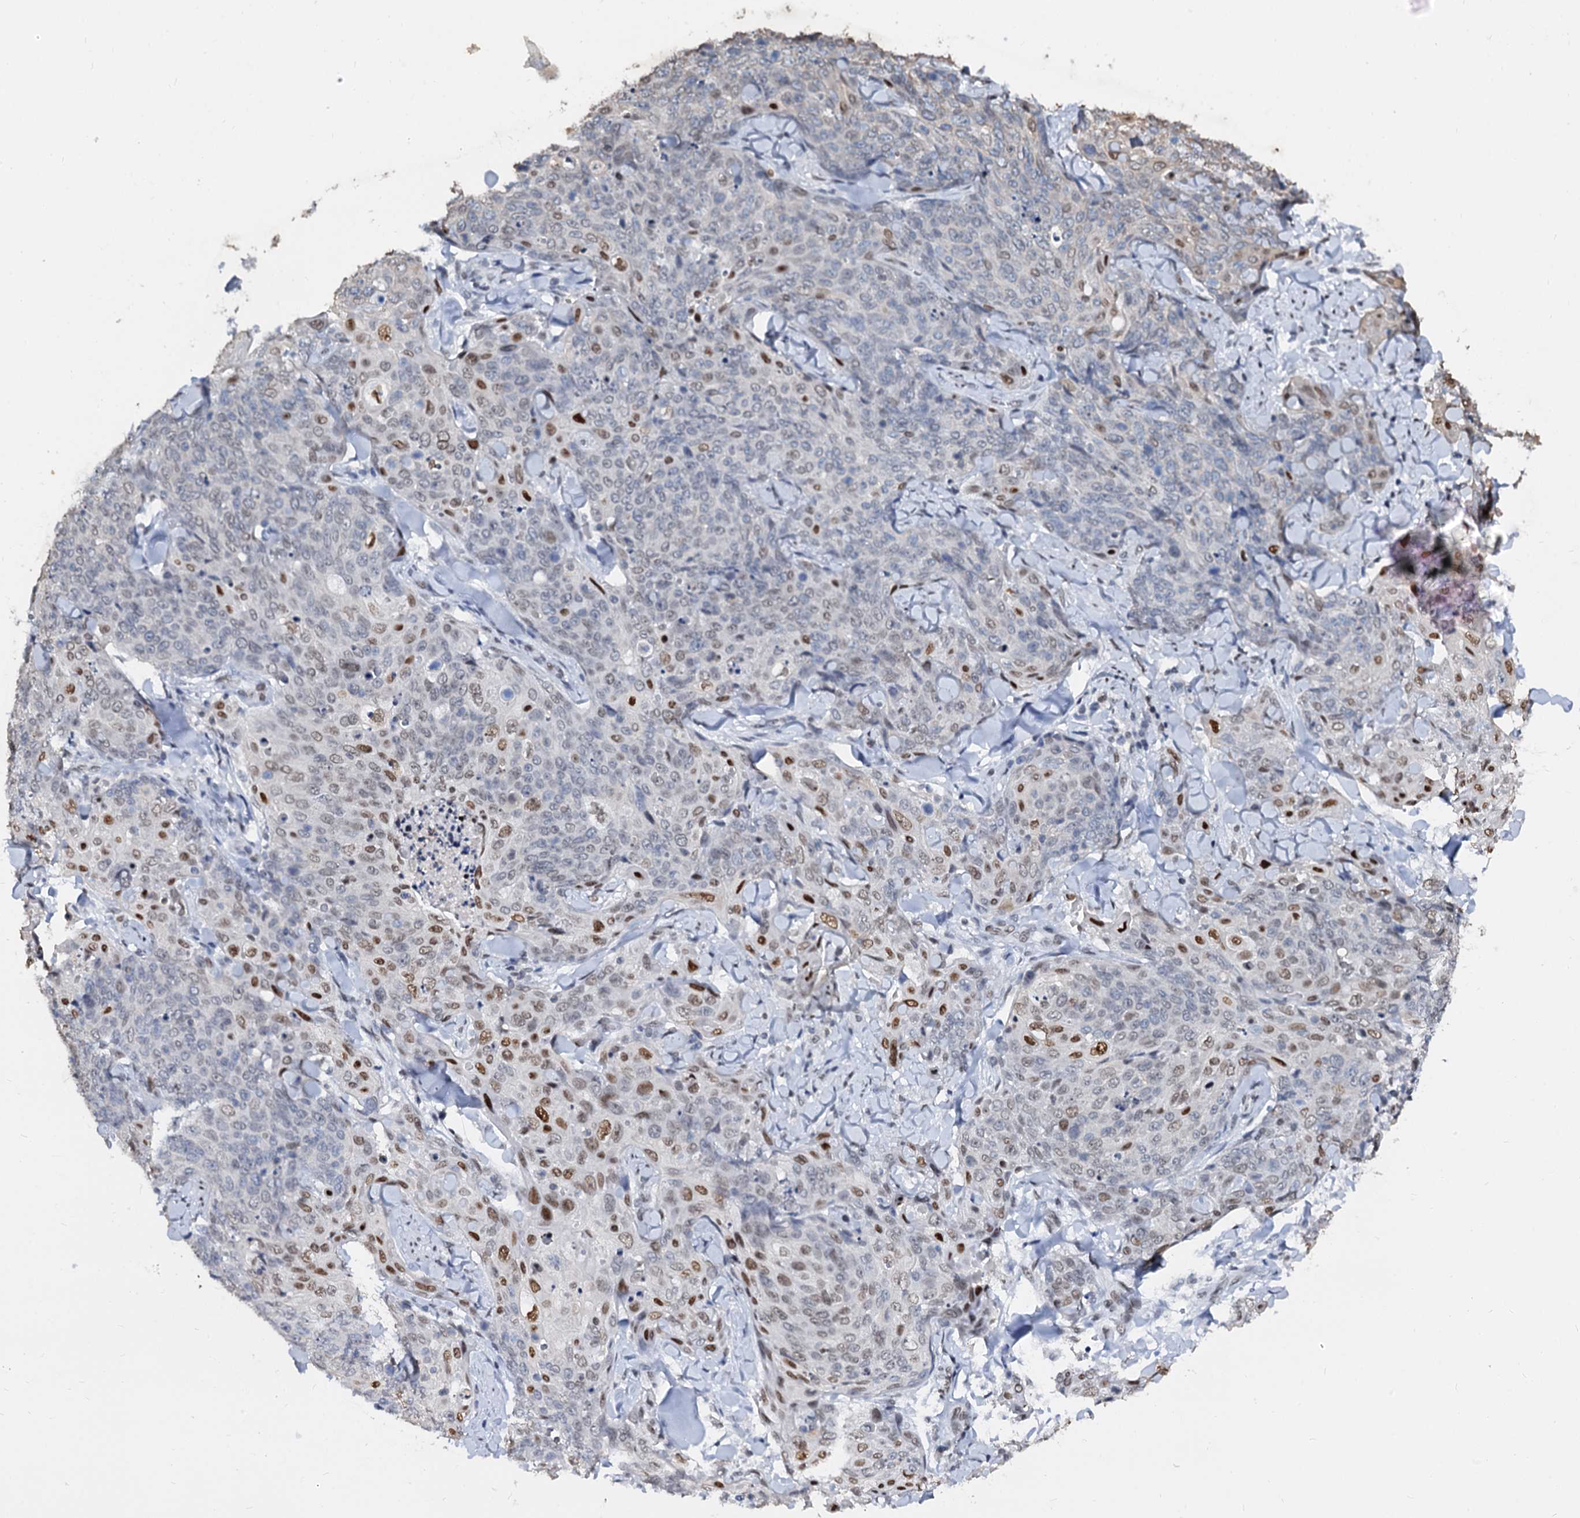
{"staining": {"intensity": "moderate", "quantity": "25%-75%", "location": "nuclear"}, "tissue": "skin cancer", "cell_type": "Tumor cells", "image_type": "cancer", "snomed": [{"axis": "morphology", "description": "Squamous cell carcinoma, NOS"}, {"axis": "topography", "description": "Skin"}, {"axis": "topography", "description": "Vulva"}], "caption": "This histopathology image demonstrates IHC staining of human skin squamous cell carcinoma, with medium moderate nuclear expression in about 25%-75% of tumor cells.", "gene": "CMAS", "patient": {"sex": "female", "age": 85}}